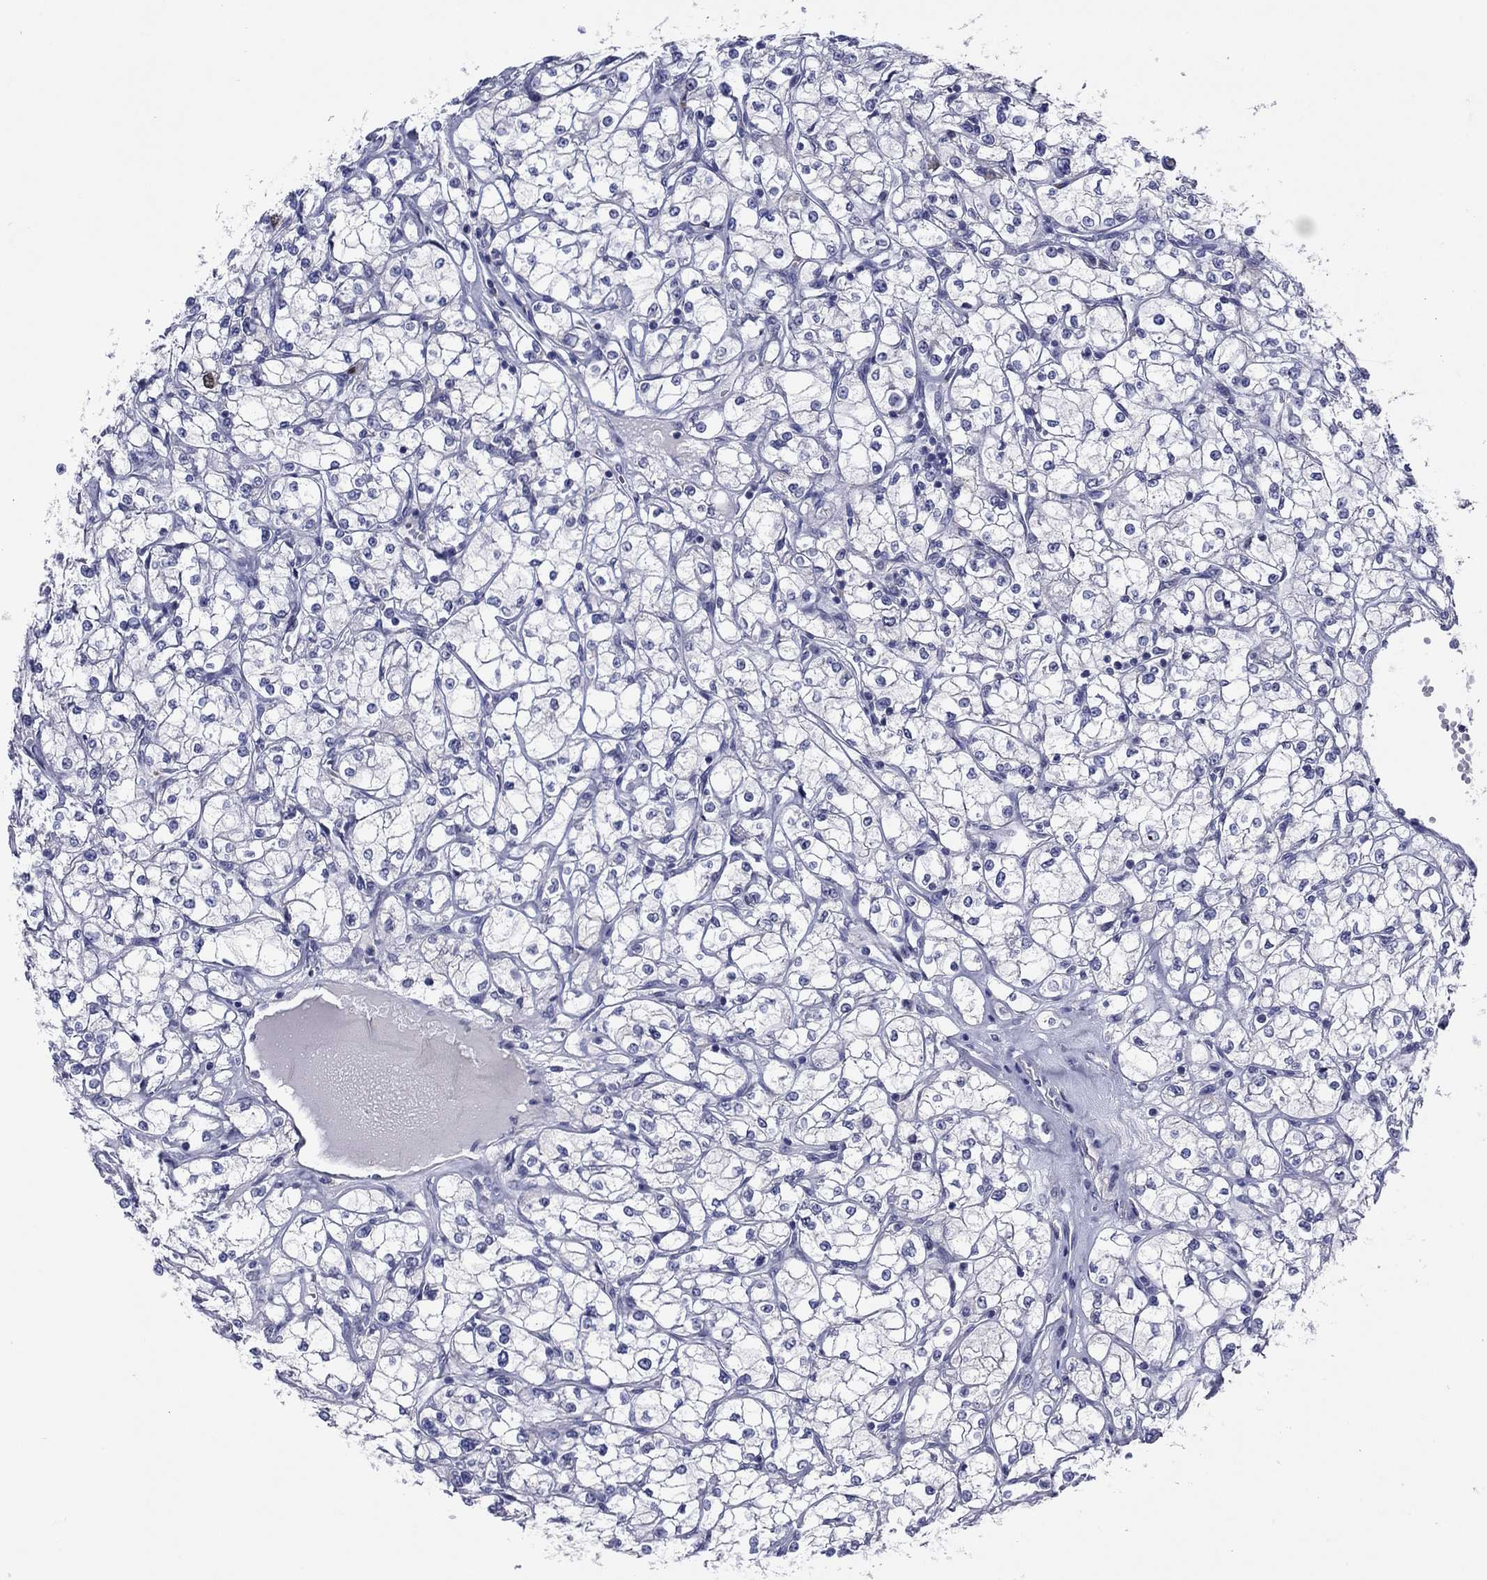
{"staining": {"intensity": "moderate", "quantity": "<25%", "location": "nuclear"}, "tissue": "renal cancer", "cell_type": "Tumor cells", "image_type": "cancer", "snomed": [{"axis": "morphology", "description": "Adenocarcinoma, NOS"}, {"axis": "topography", "description": "Kidney"}], "caption": "DAB (3,3'-diaminobenzidine) immunohistochemical staining of human renal cancer (adenocarcinoma) displays moderate nuclear protein positivity in approximately <25% of tumor cells.", "gene": "CDCA5", "patient": {"sex": "male", "age": 67}}